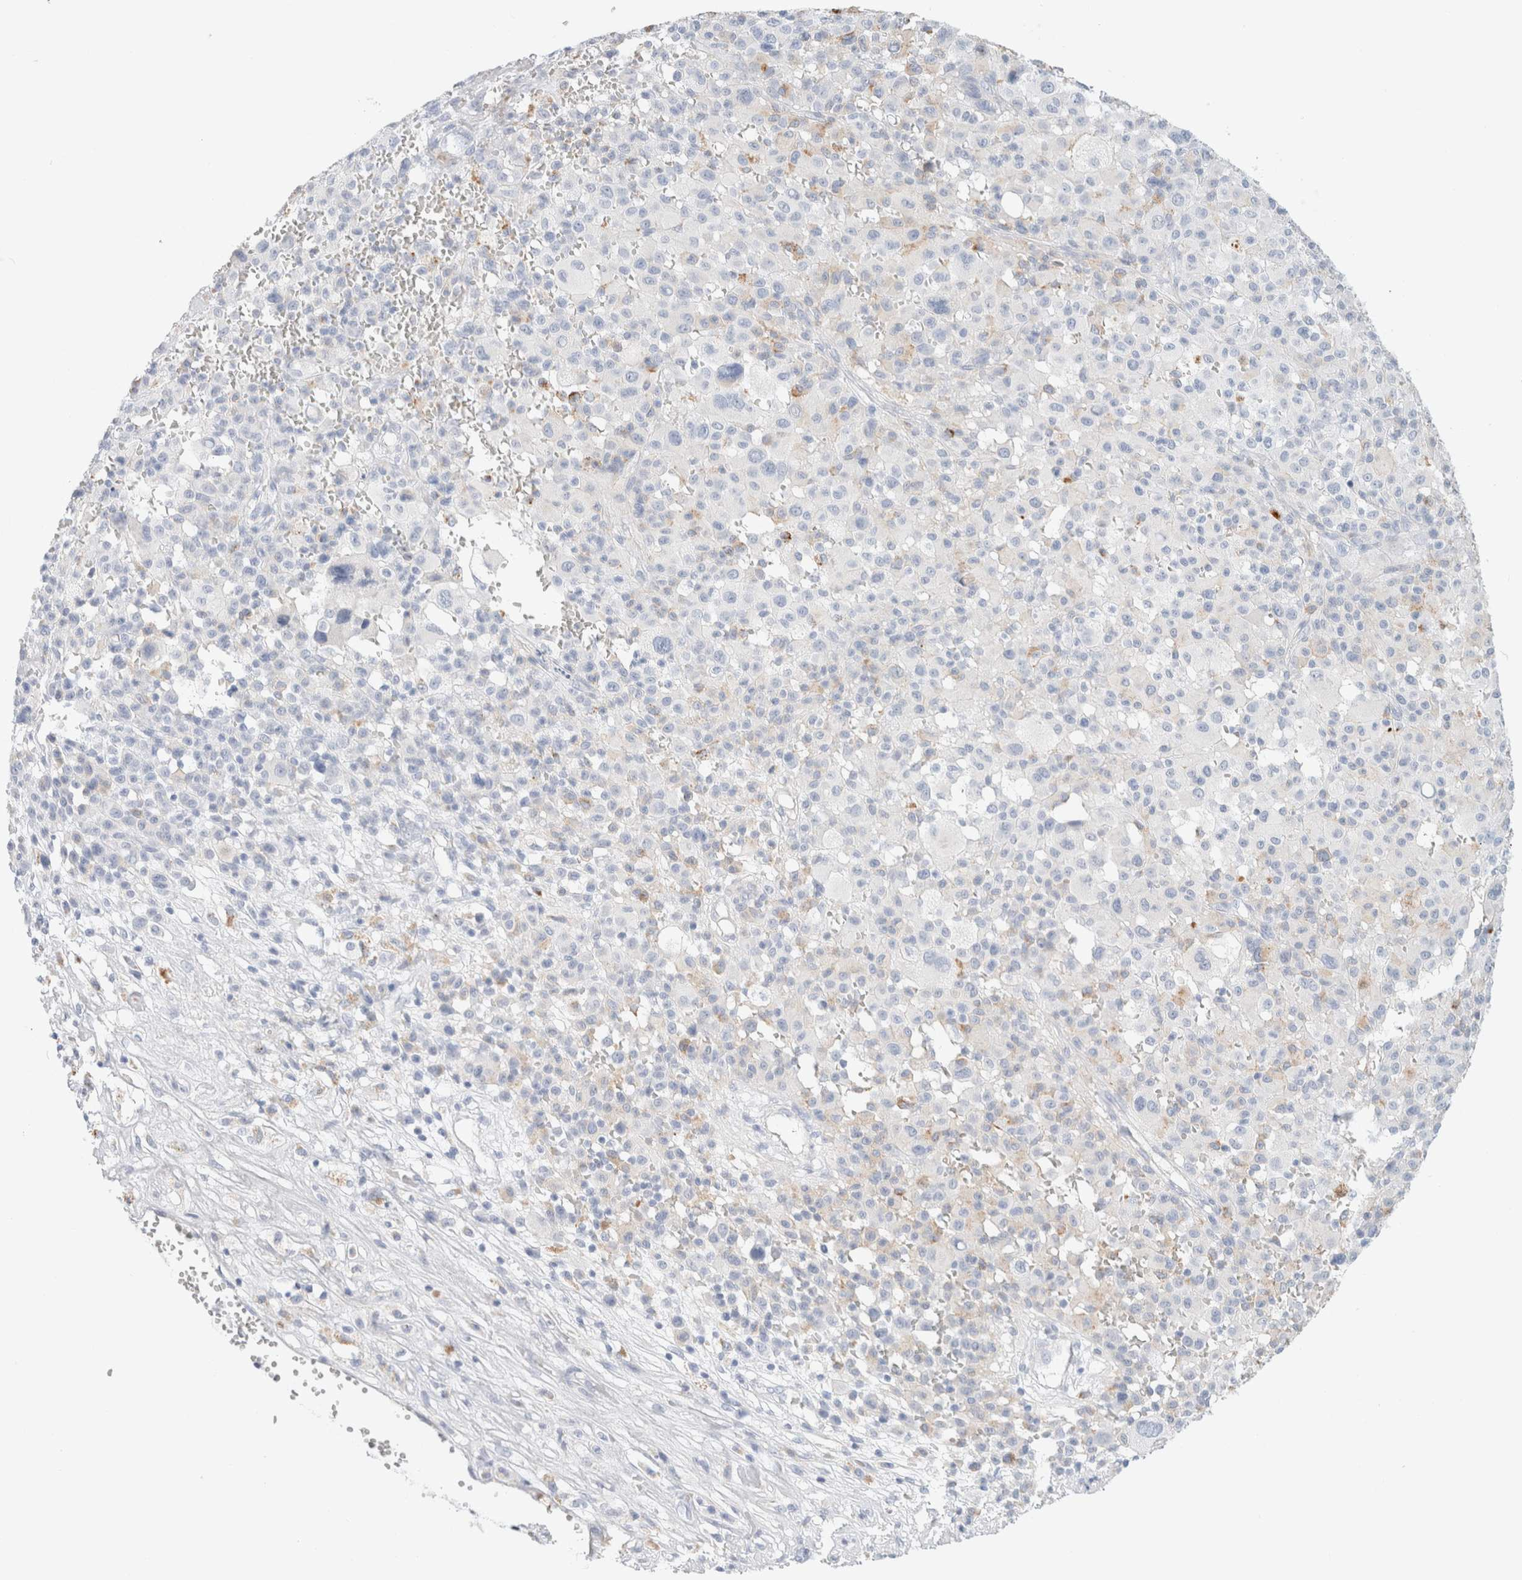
{"staining": {"intensity": "negative", "quantity": "none", "location": "none"}, "tissue": "melanoma", "cell_type": "Tumor cells", "image_type": "cancer", "snomed": [{"axis": "morphology", "description": "Malignant melanoma, Metastatic site"}, {"axis": "topography", "description": "Skin"}], "caption": "Melanoma was stained to show a protein in brown. There is no significant staining in tumor cells. (DAB IHC, high magnification).", "gene": "CPQ", "patient": {"sex": "female", "age": 74}}